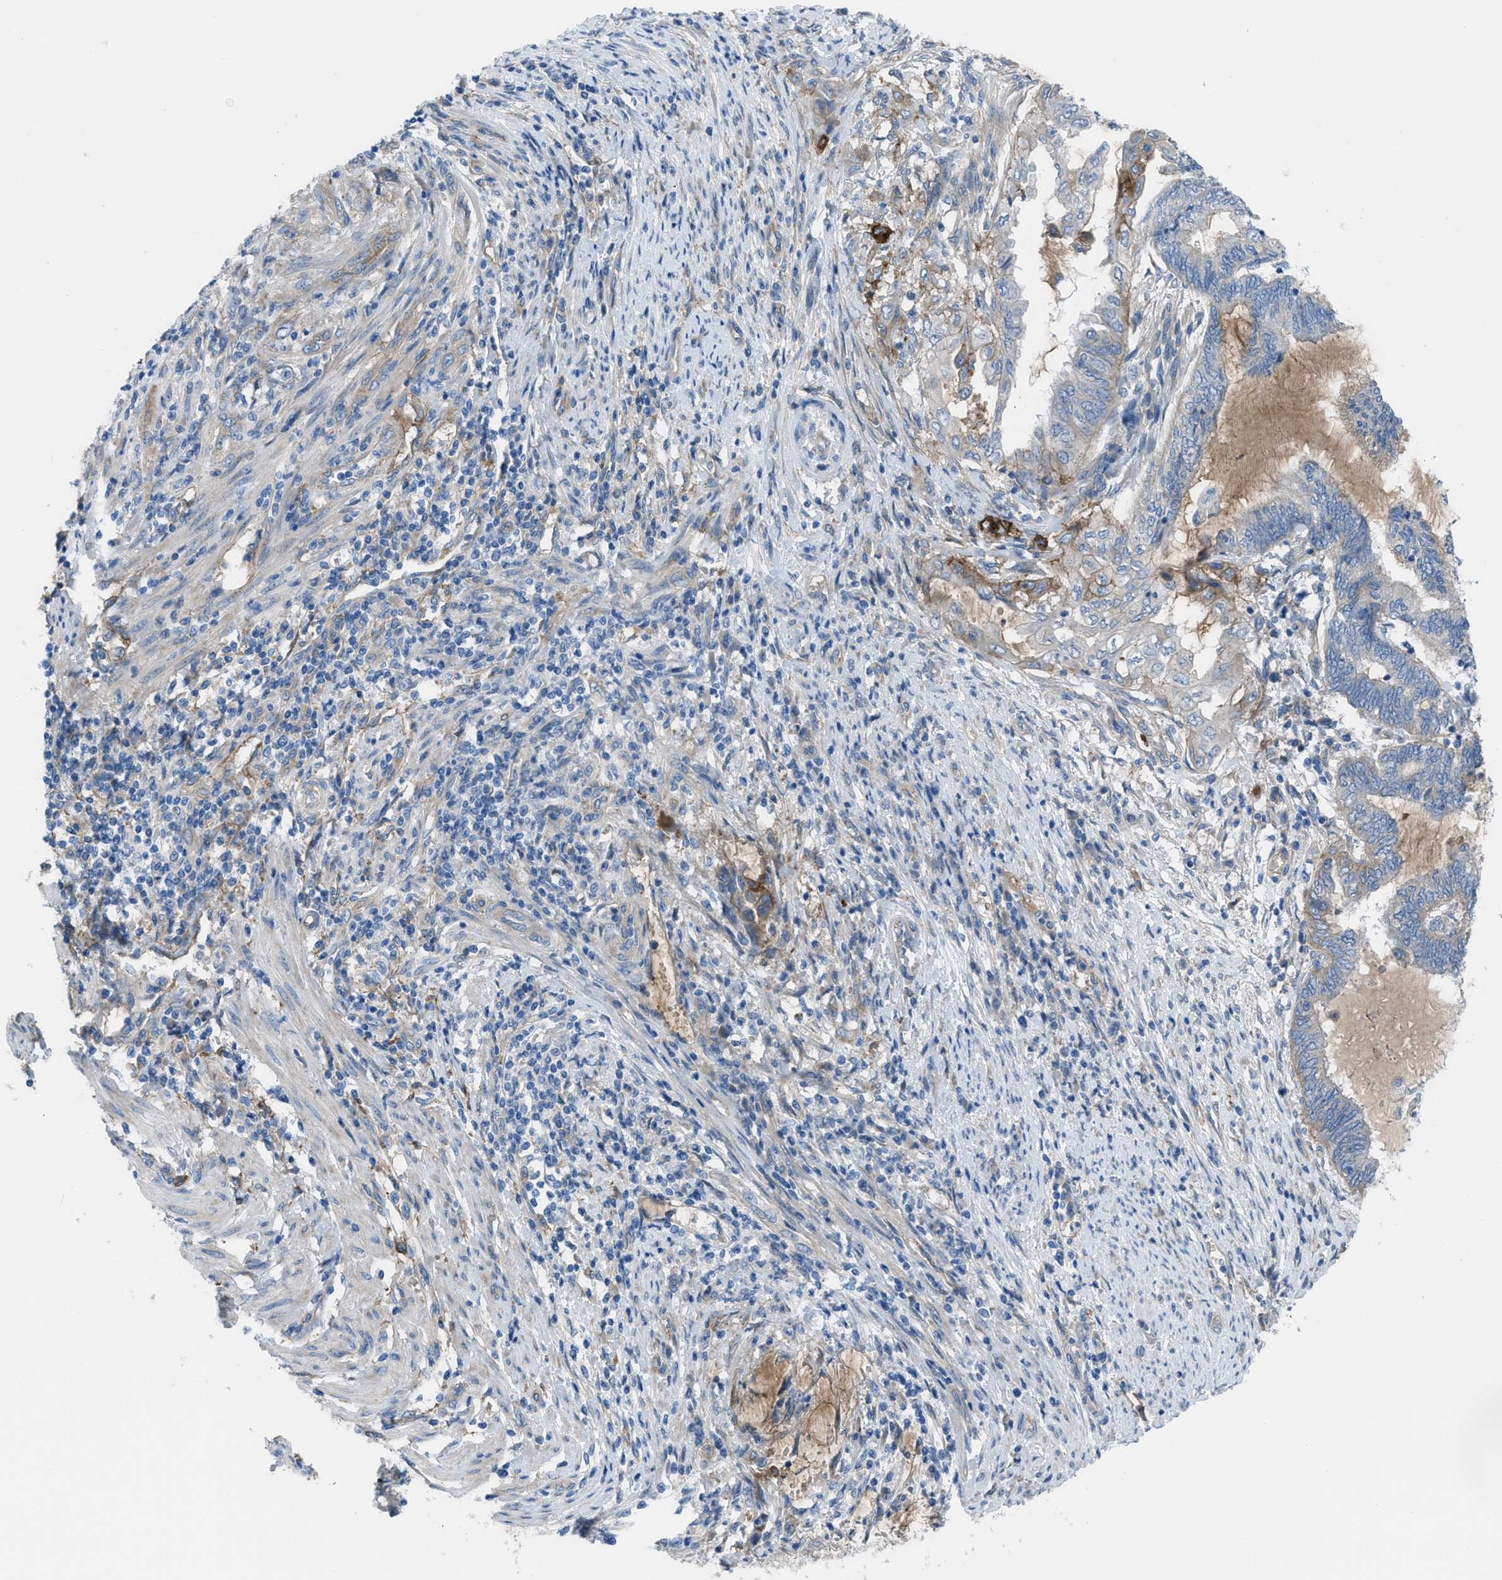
{"staining": {"intensity": "negative", "quantity": "none", "location": "none"}, "tissue": "endometrial cancer", "cell_type": "Tumor cells", "image_type": "cancer", "snomed": [{"axis": "morphology", "description": "Adenocarcinoma, NOS"}, {"axis": "topography", "description": "Uterus"}, {"axis": "topography", "description": "Endometrium"}], "caption": "This is an immunohistochemistry (IHC) image of endometrial cancer. There is no positivity in tumor cells.", "gene": "EGFR", "patient": {"sex": "female", "age": 70}}